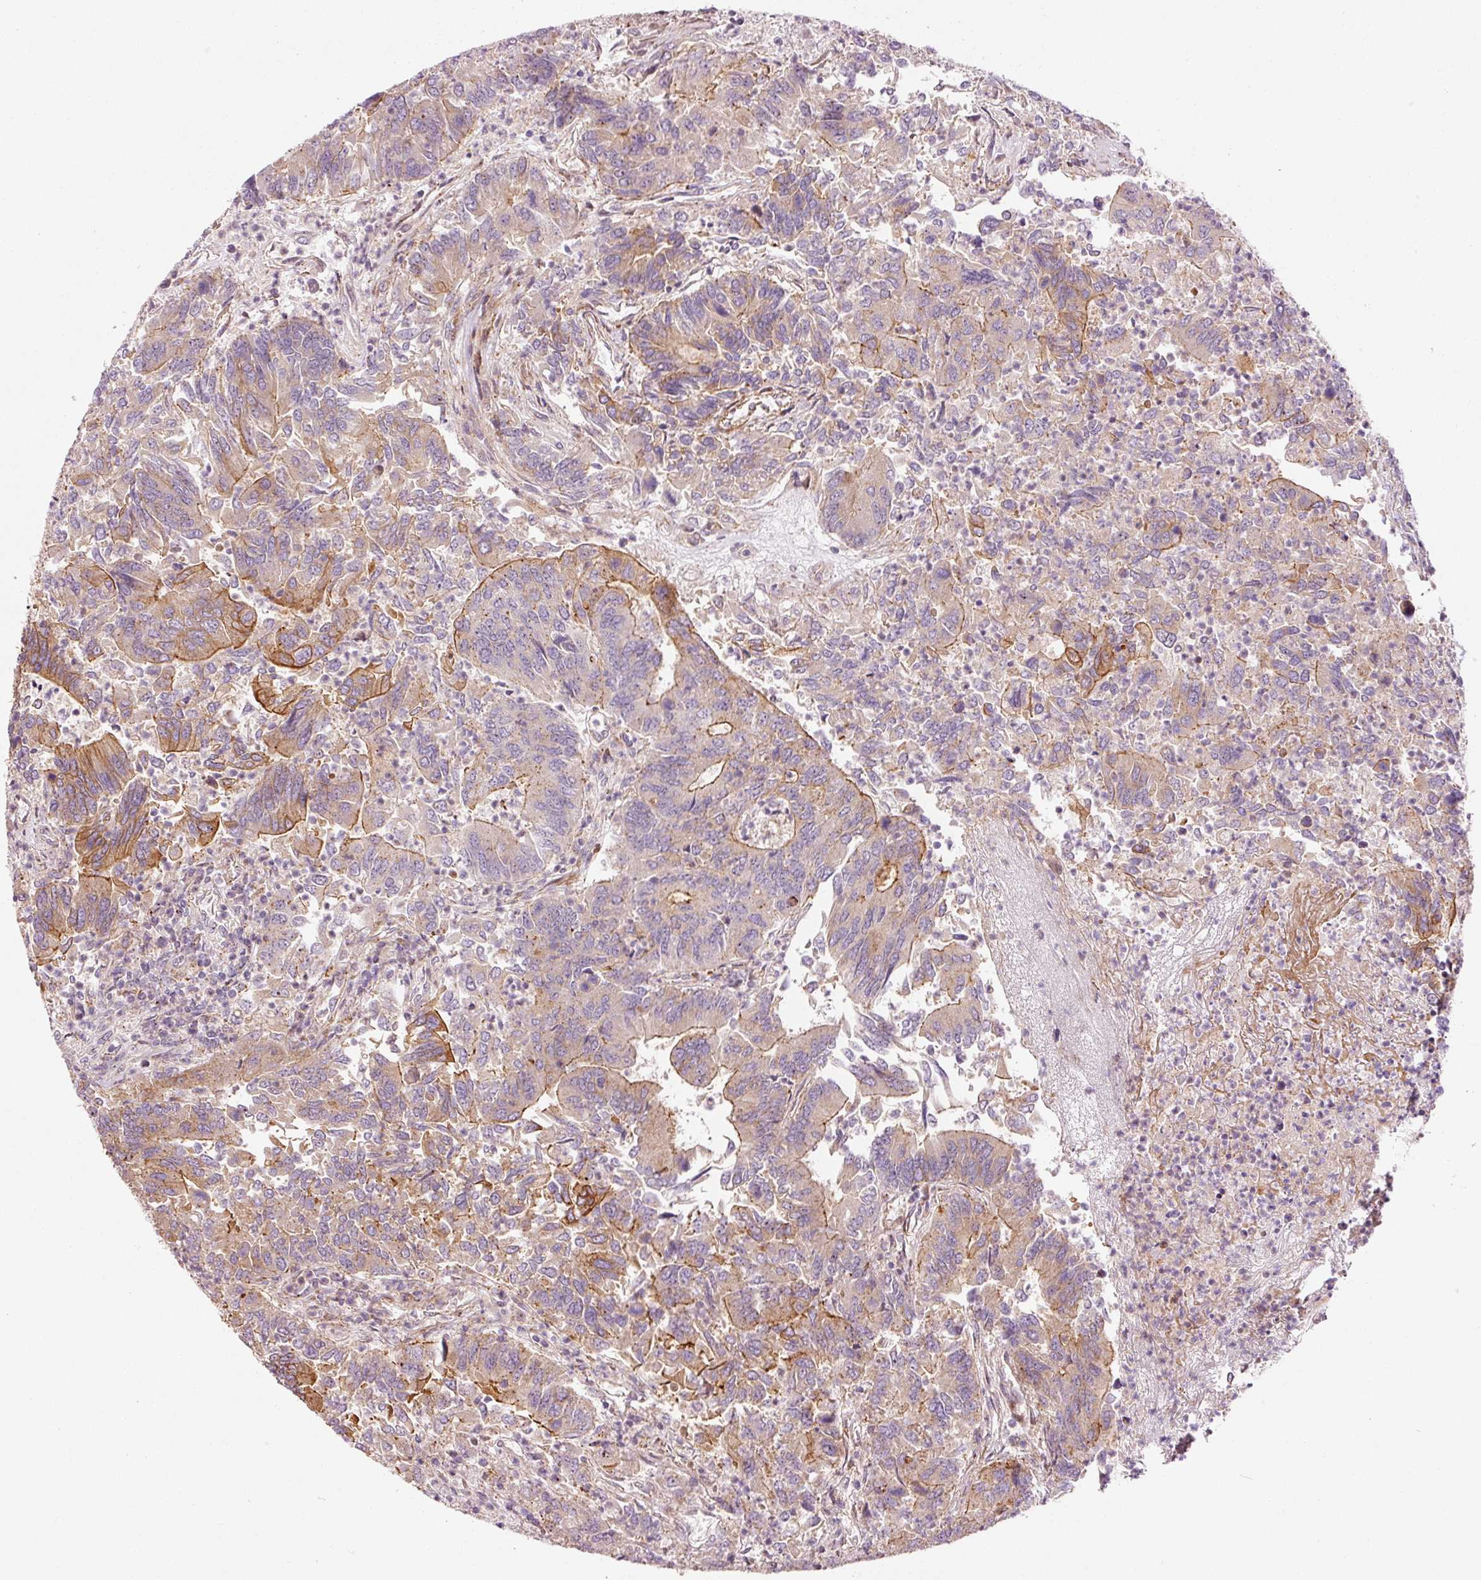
{"staining": {"intensity": "moderate", "quantity": "25%-75%", "location": "cytoplasmic/membranous"}, "tissue": "colorectal cancer", "cell_type": "Tumor cells", "image_type": "cancer", "snomed": [{"axis": "morphology", "description": "Adenocarcinoma, NOS"}, {"axis": "topography", "description": "Colon"}], "caption": "Protein analysis of adenocarcinoma (colorectal) tissue shows moderate cytoplasmic/membranous staining in about 25%-75% of tumor cells.", "gene": "ANKRD20A1", "patient": {"sex": "female", "age": 67}}